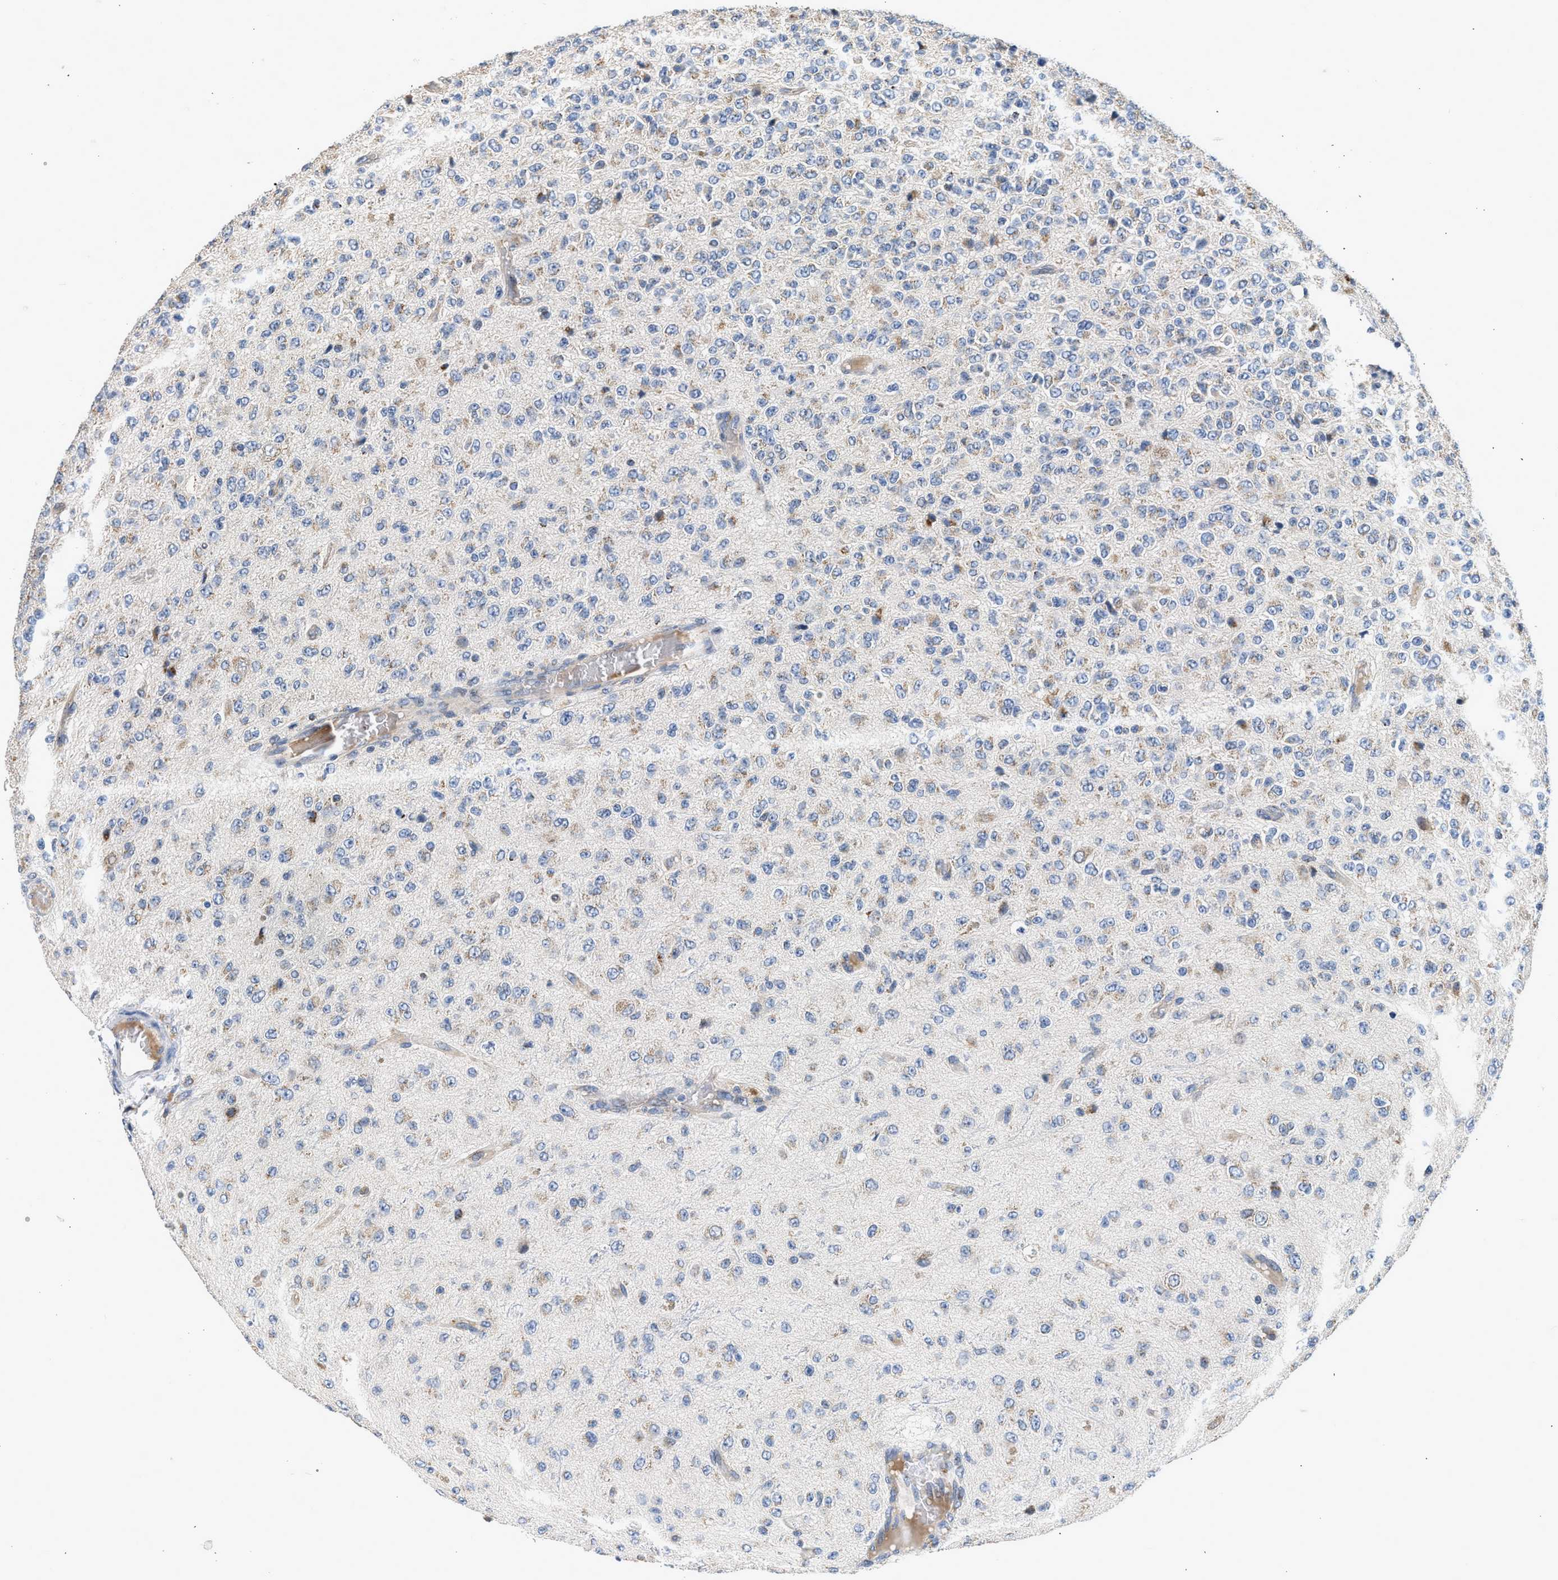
{"staining": {"intensity": "weak", "quantity": "<25%", "location": "cytoplasmic/membranous"}, "tissue": "glioma", "cell_type": "Tumor cells", "image_type": "cancer", "snomed": [{"axis": "morphology", "description": "Glioma, malignant, High grade"}, {"axis": "topography", "description": "pancreas cauda"}], "caption": "Protein analysis of glioma reveals no significant staining in tumor cells. (DAB (3,3'-diaminobenzidine) immunohistochemistry, high magnification).", "gene": "PIM1", "patient": {"sex": "male", "age": 60}}